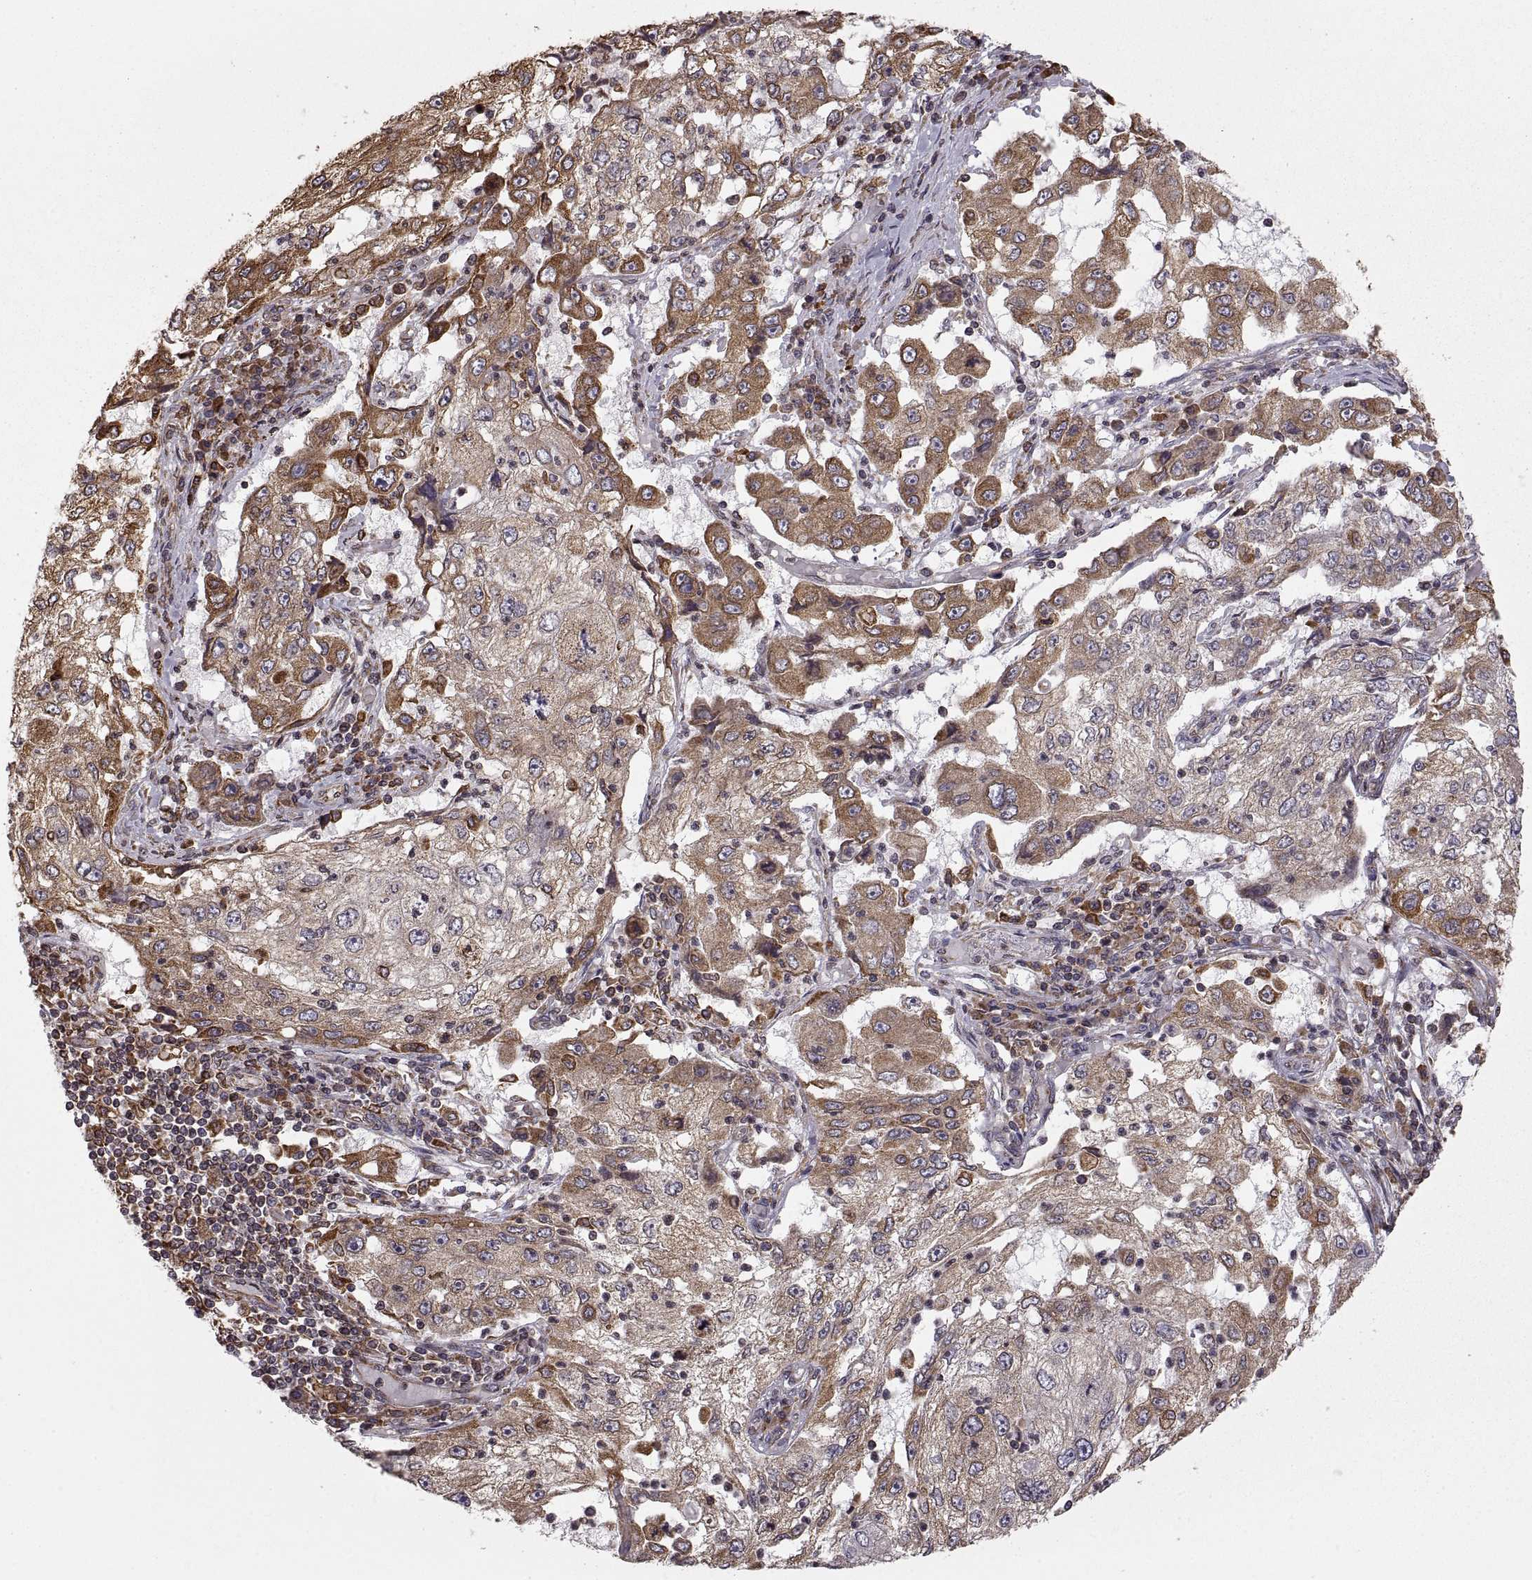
{"staining": {"intensity": "strong", "quantity": "<25%", "location": "cytoplasmic/membranous"}, "tissue": "cervical cancer", "cell_type": "Tumor cells", "image_type": "cancer", "snomed": [{"axis": "morphology", "description": "Squamous cell carcinoma, NOS"}, {"axis": "topography", "description": "Cervix"}], "caption": "Immunohistochemical staining of cervical cancer (squamous cell carcinoma) displays medium levels of strong cytoplasmic/membranous staining in approximately <25% of tumor cells.", "gene": "PDIA3", "patient": {"sex": "female", "age": 36}}